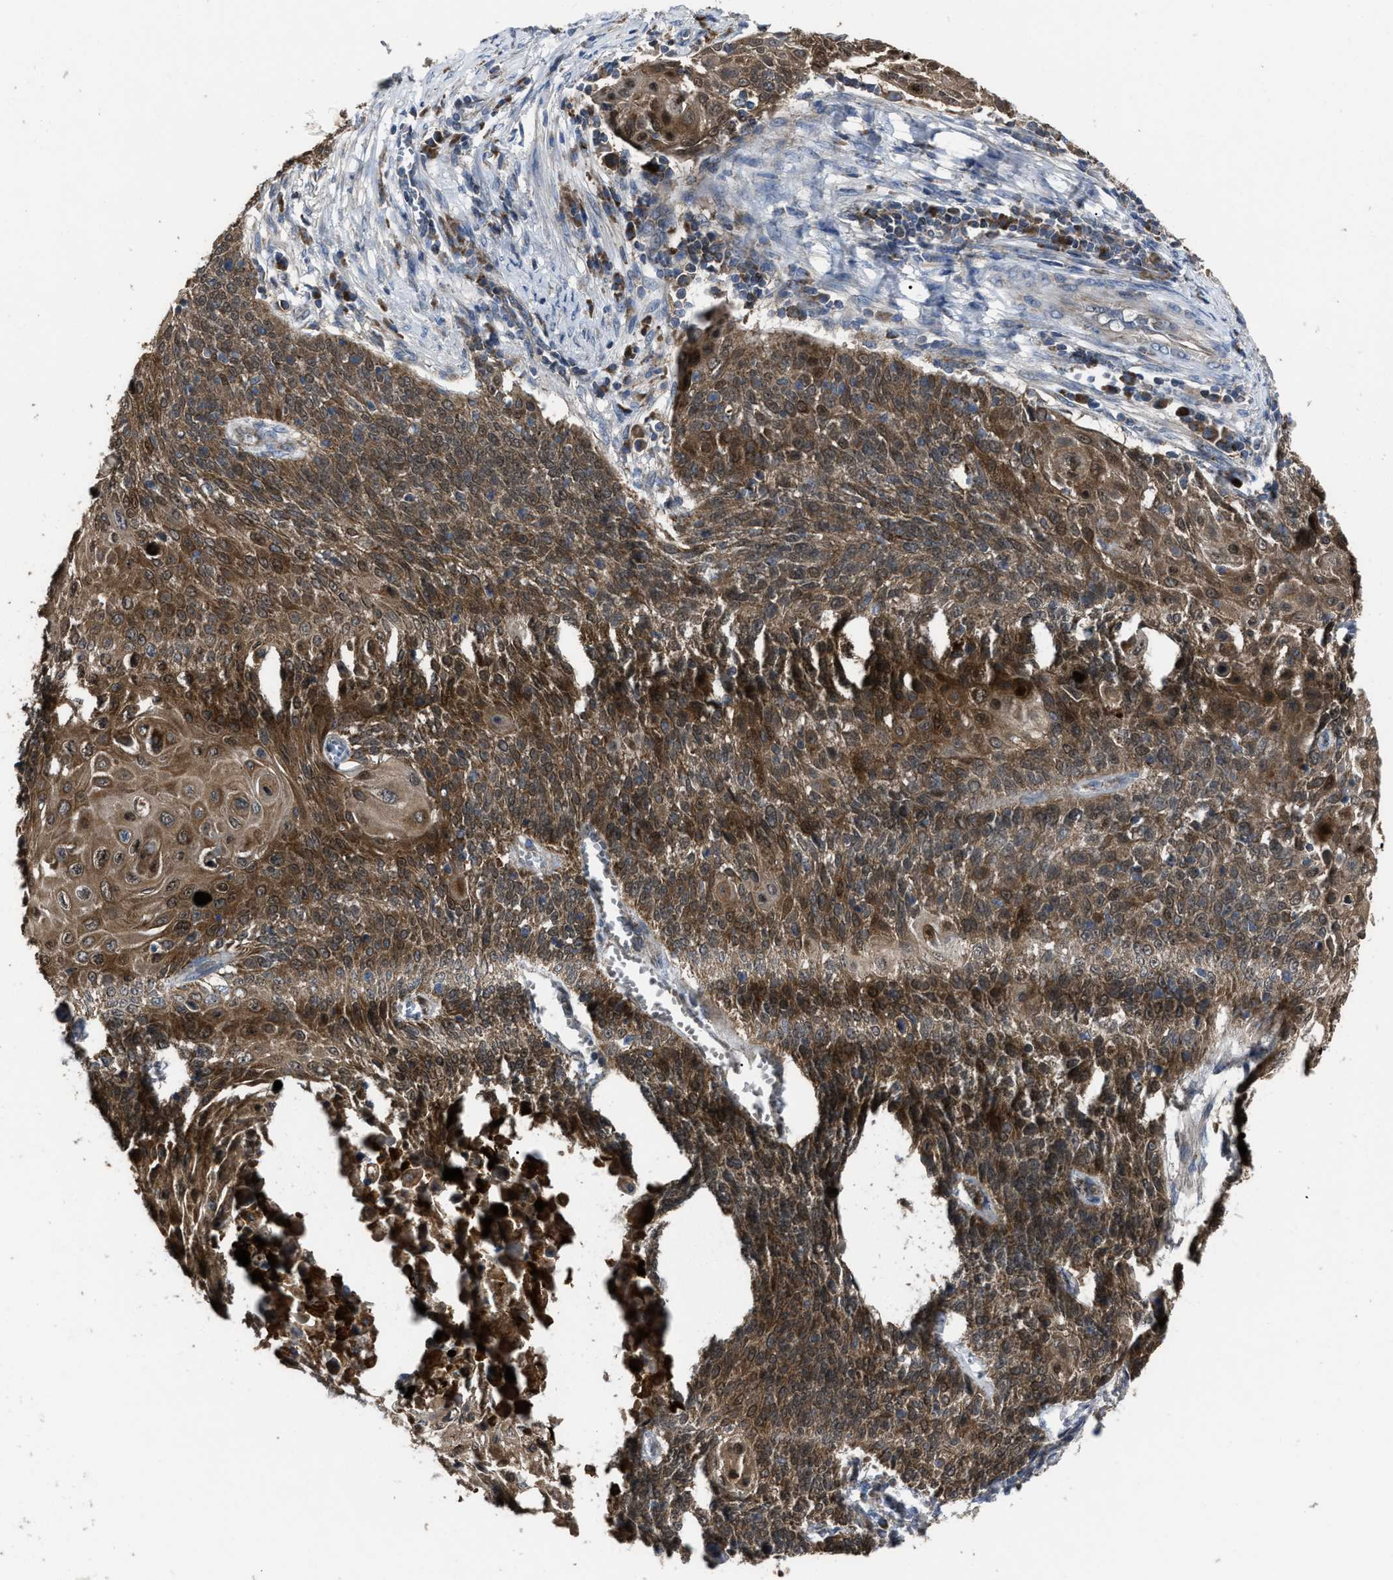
{"staining": {"intensity": "moderate", "quantity": ">75%", "location": "cytoplasmic/membranous"}, "tissue": "cervical cancer", "cell_type": "Tumor cells", "image_type": "cancer", "snomed": [{"axis": "morphology", "description": "Squamous cell carcinoma, NOS"}, {"axis": "topography", "description": "Cervix"}], "caption": "Cervical squamous cell carcinoma stained with DAB (3,3'-diaminobenzidine) immunohistochemistry shows medium levels of moderate cytoplasmic/membranous positivity in about >75% of tumor cells.", "gene": "PASK", "patient": {"sex": "female", "age": 39}}